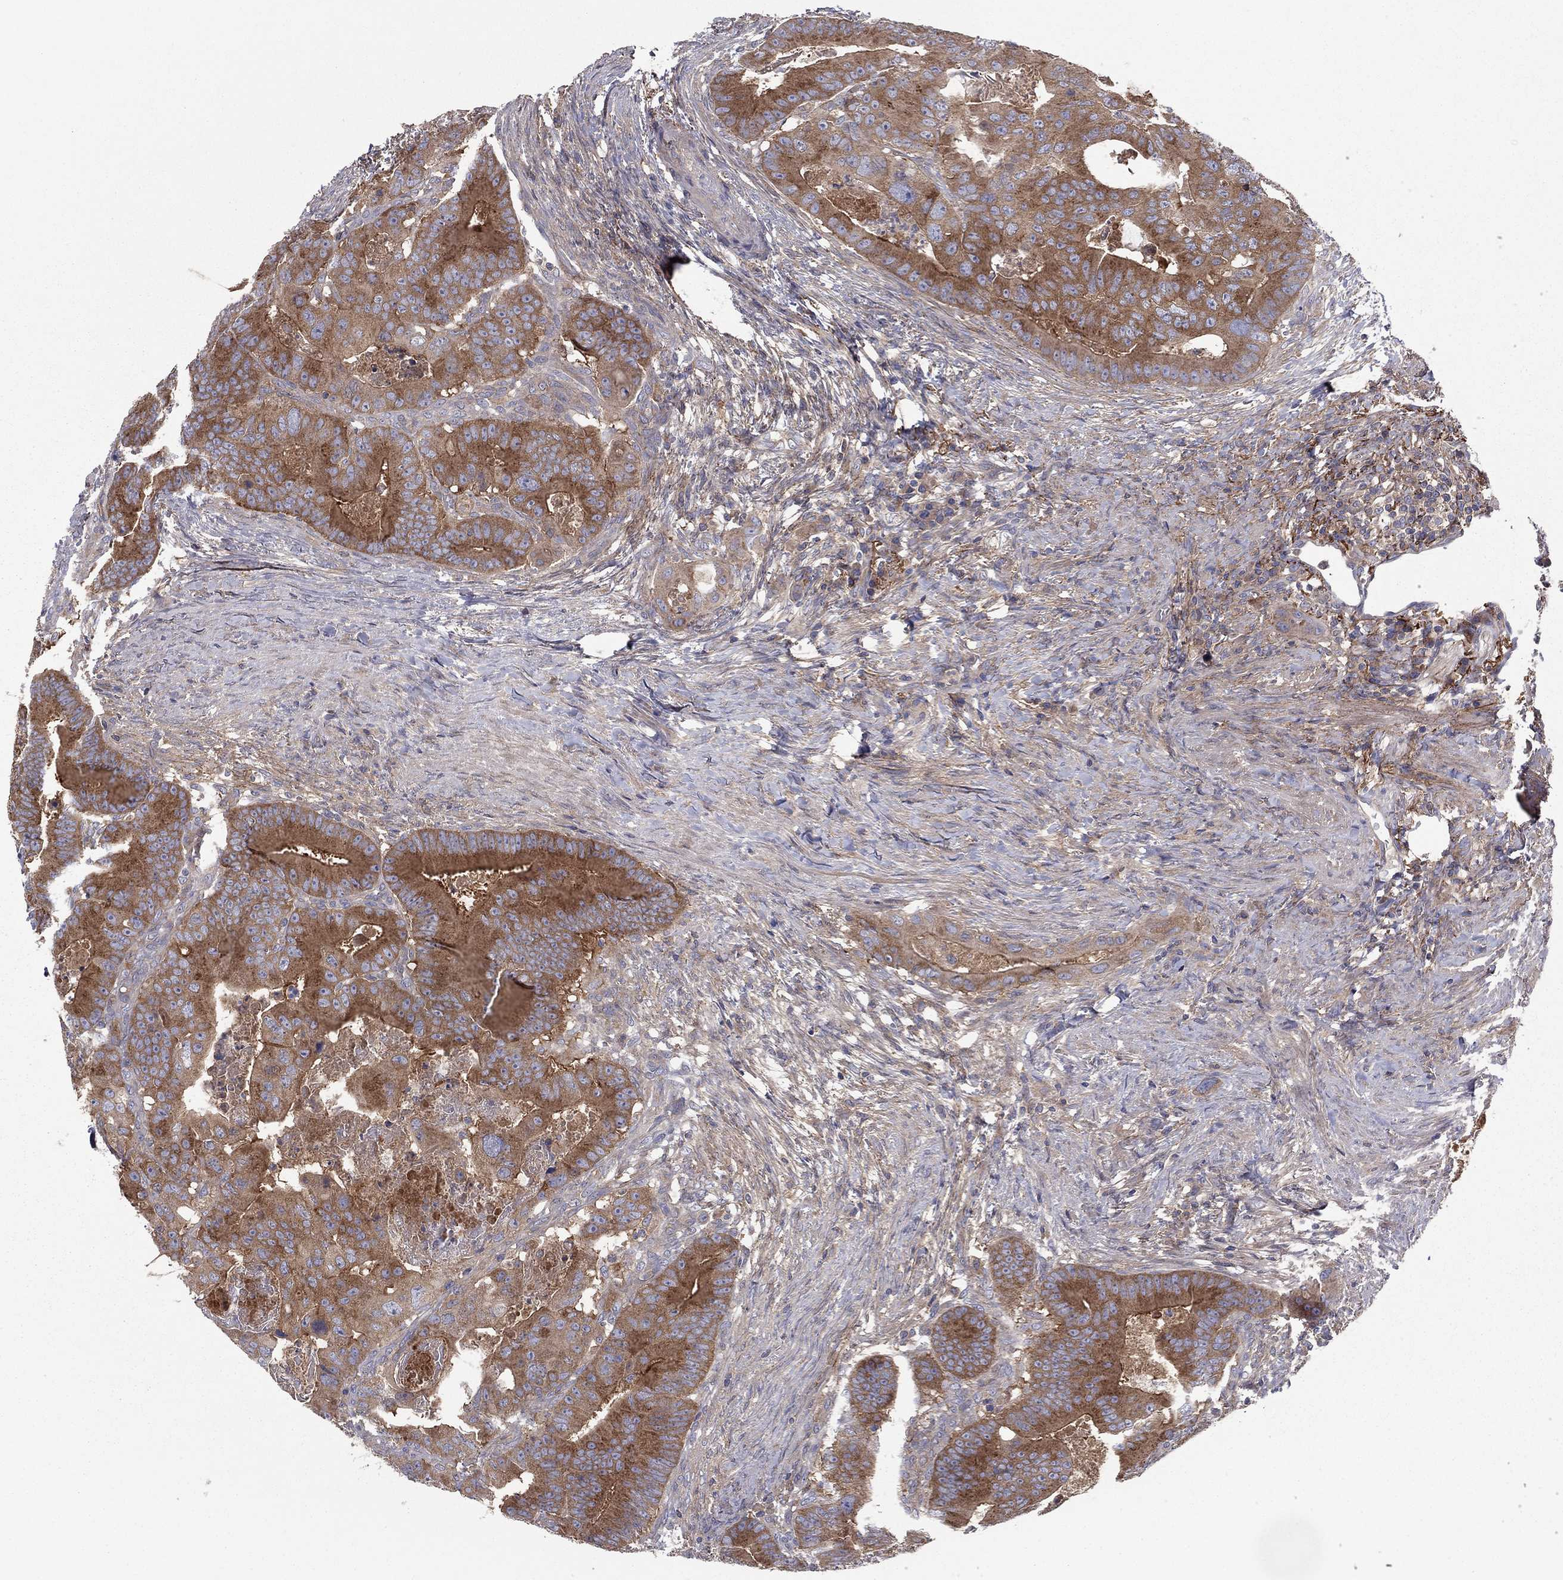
{"staining": {"intensity": "strong", "quantity": "<25%", "location": "cytoplasmic/membranous"}, "tissue": "colorectal cancer", "cell_type": "Tumor cells", "image_type": "cancer", "snomed": [{"axis": "morphology", "description": "Adenocarcinoma, NOS"}, {"axis": "topography", "description": "Rectum"}], "caption": "A high-resolution photomicrograph shows IHC staining of adenocarcinoma (colorectal), which displays strong cytoplasmic/membranous positivity in about <25% of tumor cells.", "gene": "RNF123", "patient": {"sex": "male", "age": 64}}